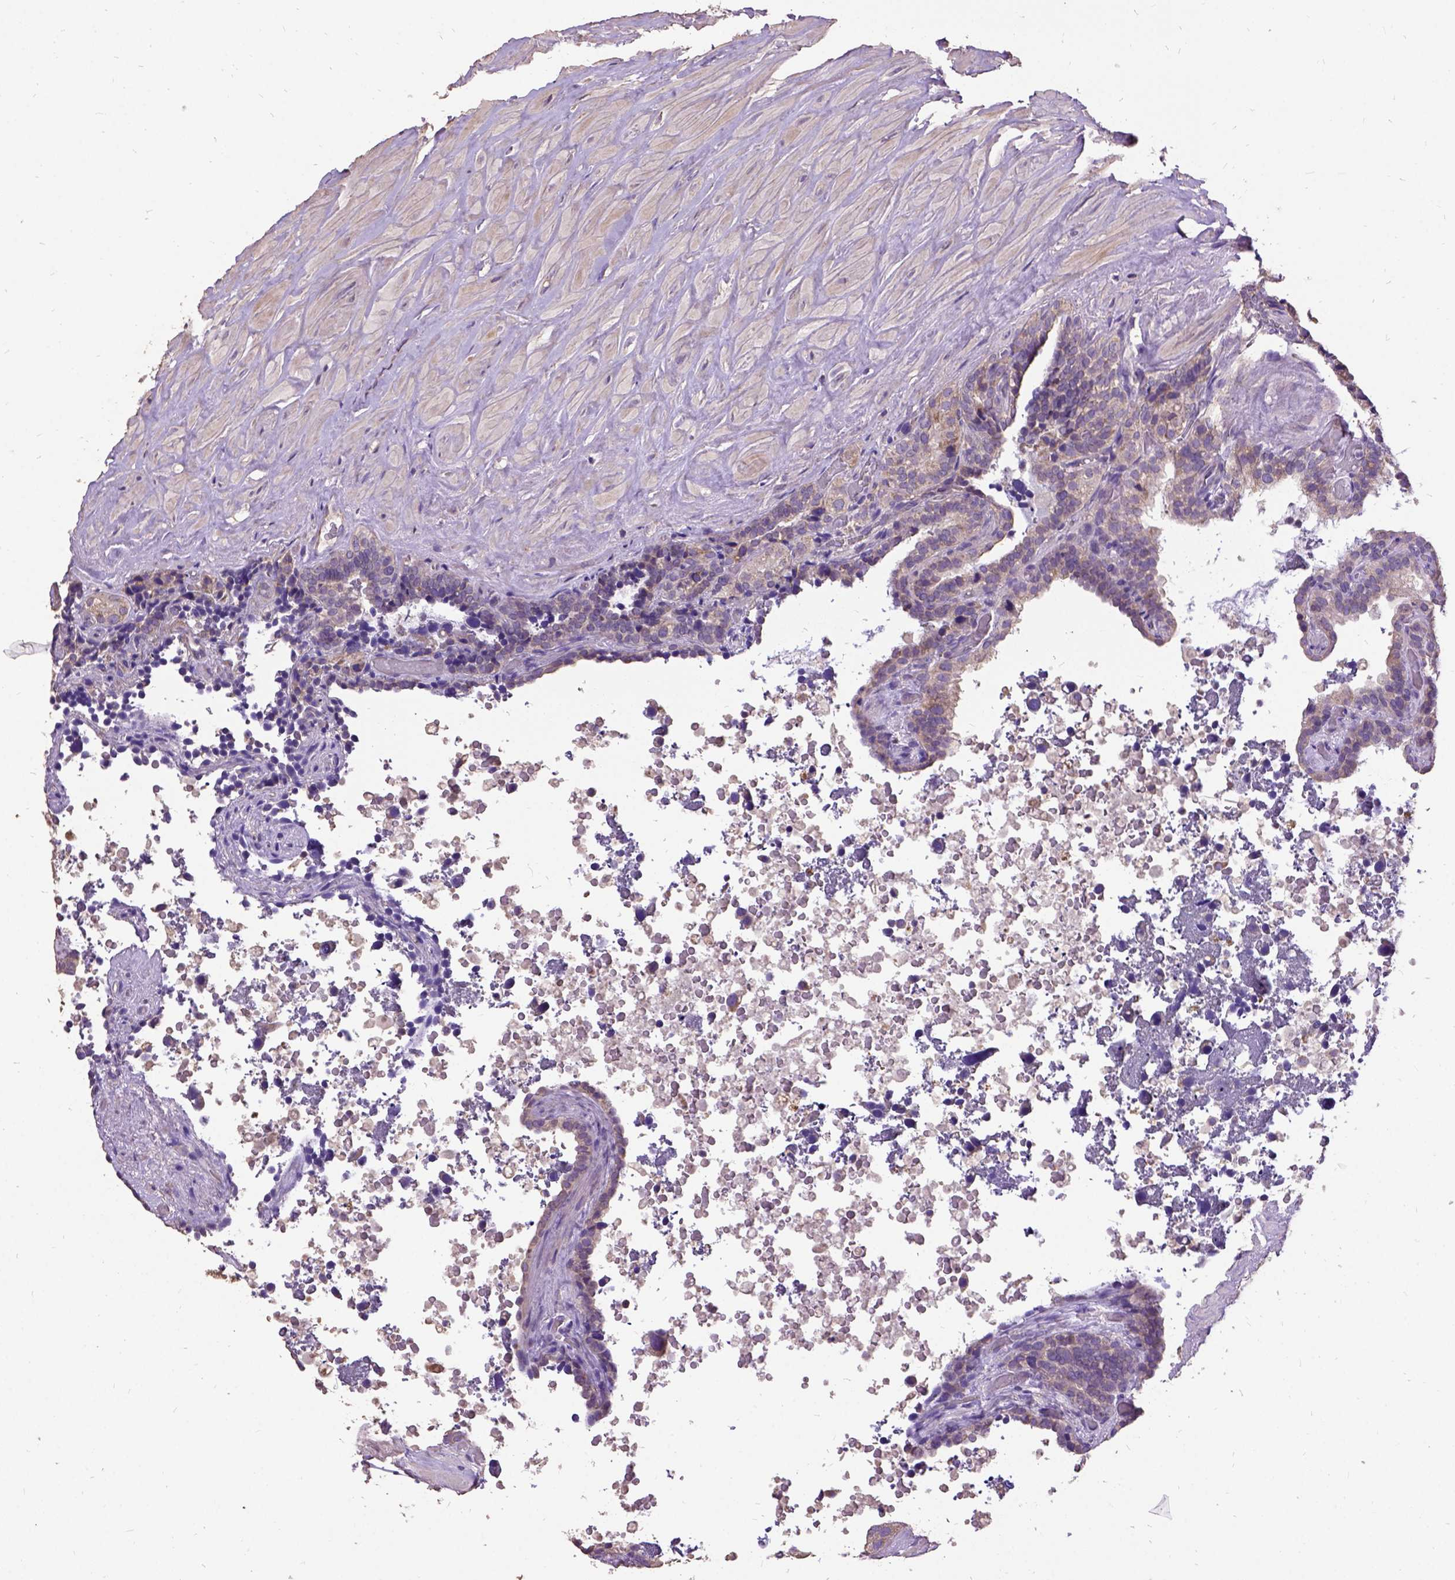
{"staining": {"intensity": "moderate", "quantity": "<25%", "location": "cytoplasmic/membranous"}, "tissue": "seminal vesicle", "cell_type": "Glandular cells", "image_type": "normal", "snomed": [{"axis": "morphology", "description": "Normal tissue, NOS"}, {"axis": "topography", "description": "Seminal veicle"}], "caption": "Protein expression analysis of unremarkable human seminal vesicle reveals moderate cytoplasmic/membranous expression in approximately <25% of glandular cells.", "gene": "DQX1", "patient": {"sex": "male", "age": 60}}